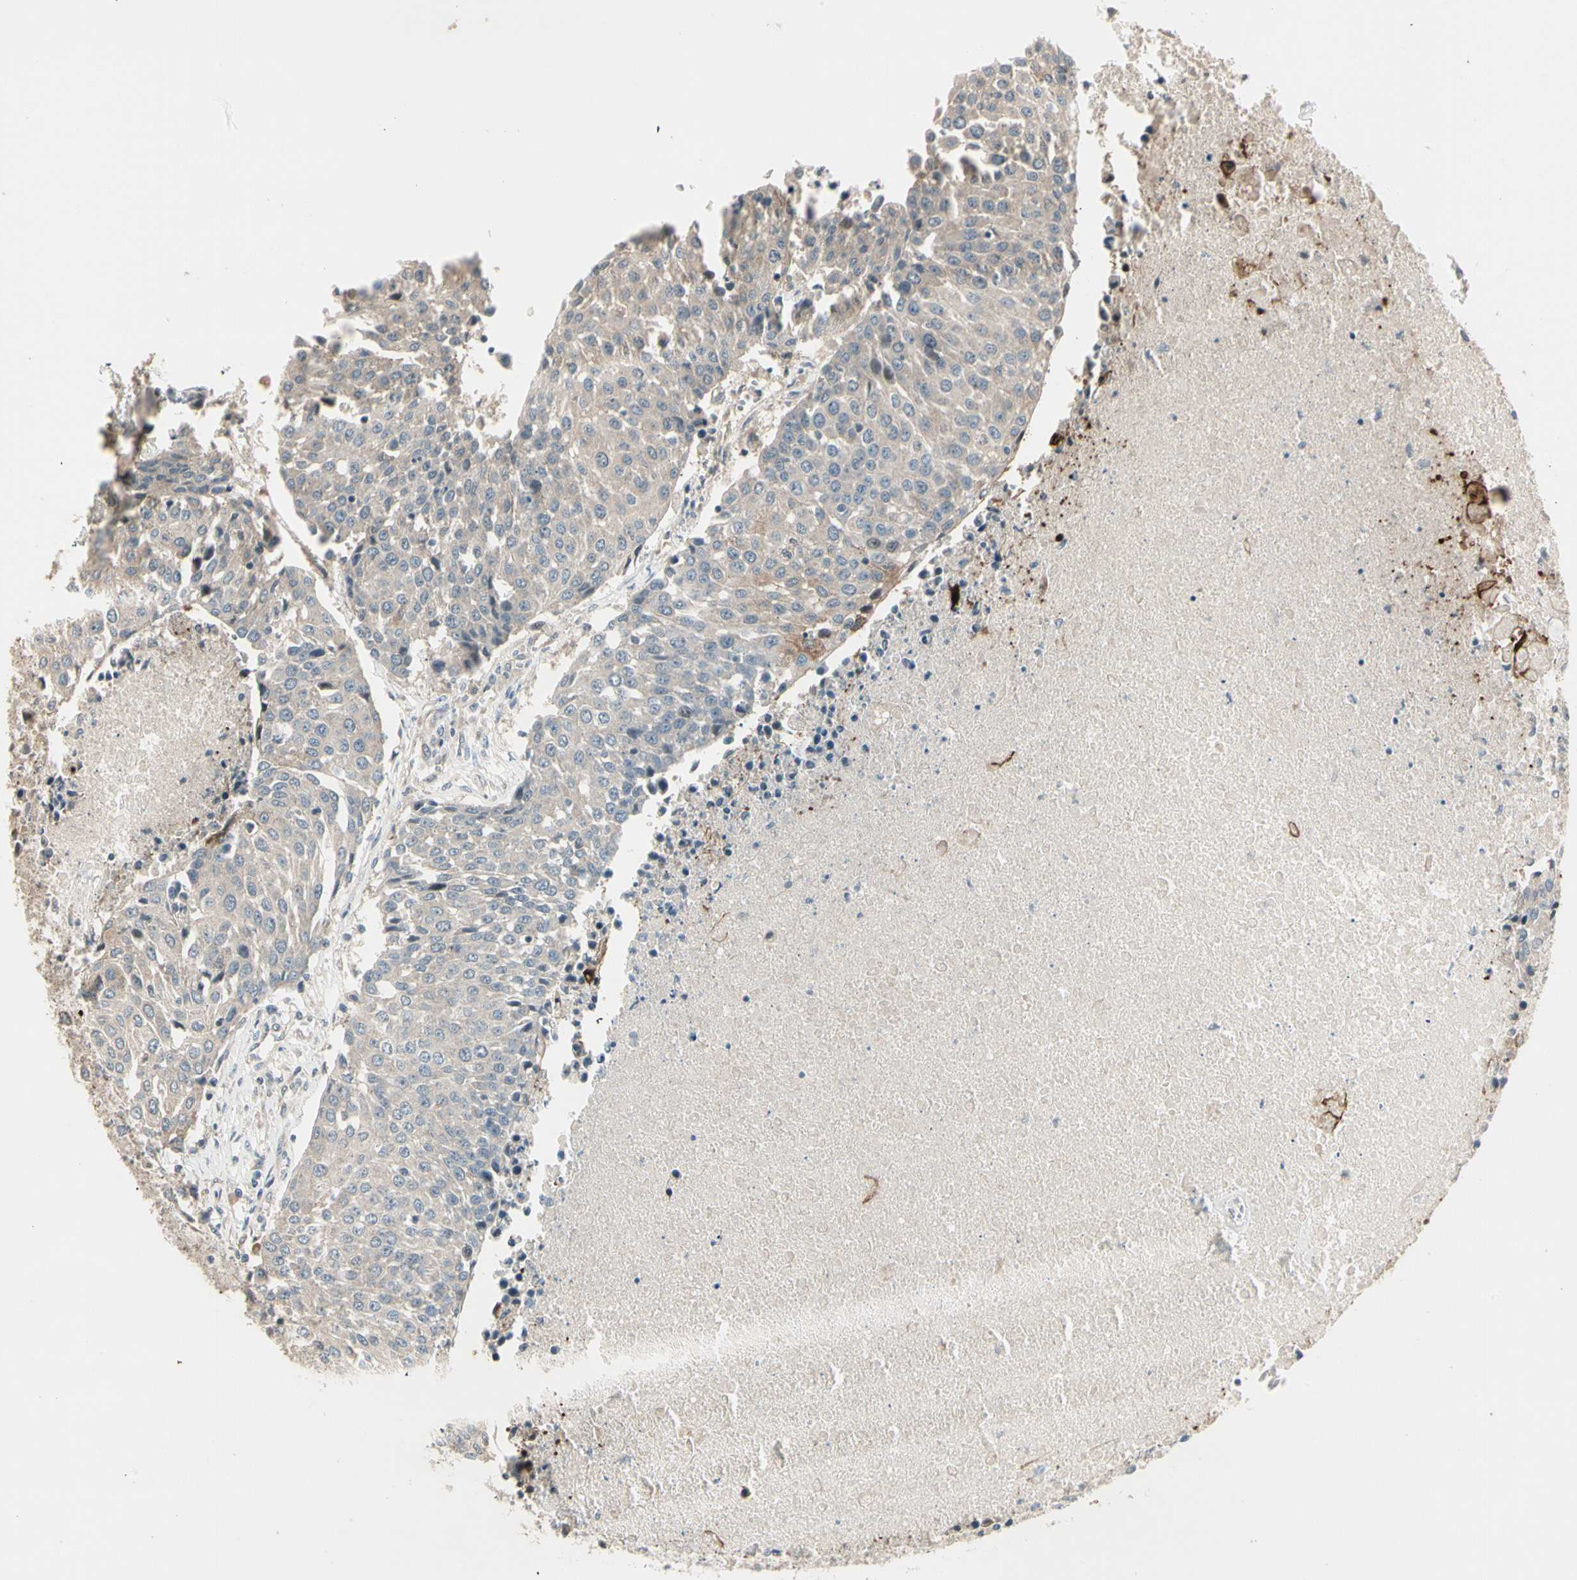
{"staining": {"intensity": "weak", "quantity": "<25%", "location": "cytoplasmic/membranous"}, "tissue": "urothelial cancer", "cell_type": "Tumor cells", "image_type": "cancer", "snomed": [{"axis": "morphology", "description": "Urothelial carcinoma, High grade"}, {"axis": "topography", "description": "Urinary bladder"}], "caption": "Tumor cells are negative for protein expression in human urothelial cancer. (Brightfield microscopy of DAB immunohistochemistry (IHC) at high magnification).", "gene": "SVBP", "patient": {"sex": "female", "age": 85}}